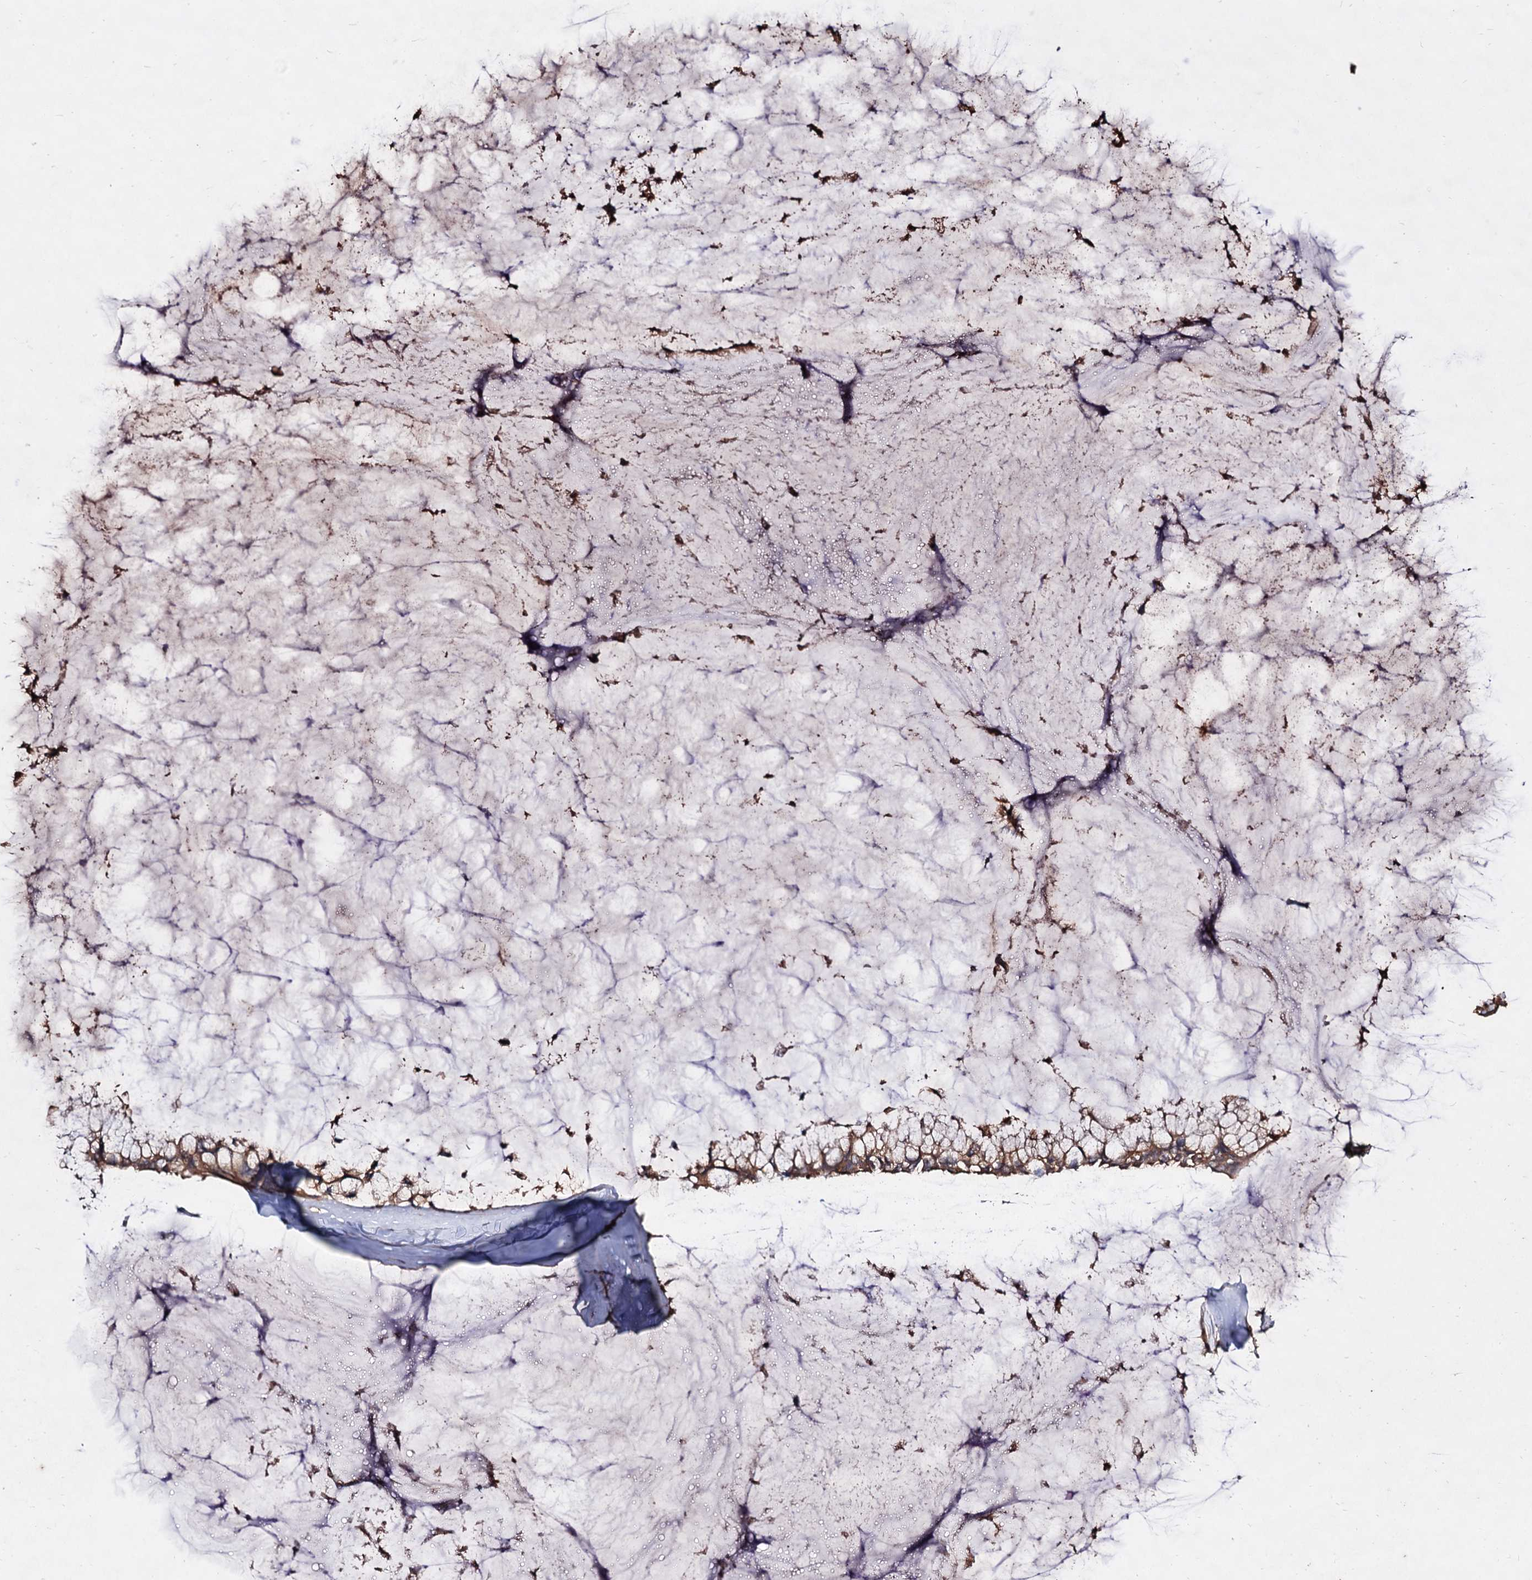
{"staining": {"intensity": "moderate", "quantity": ">75%", "location": "cytoplasmic/membranous"}, "tissue": "ovarian cancer", "cell_type": "Tumor cells", "image_type": "cancer", "snomed": [{"axis": "morphology", "description": "Cystadenocarcinoma, mucinous, NOS"}, {"axis": "topography", "description": "Ovary"}], "caption": "A medium amount of moderate cytoplasmic/membranous positivity is appreciated in about >75% of tumor cells in ovarian cancer tissue. Nuclei are stained in blue.", "gene": "ARFIP2", "patient": {"sex": "female", "age": 39}}